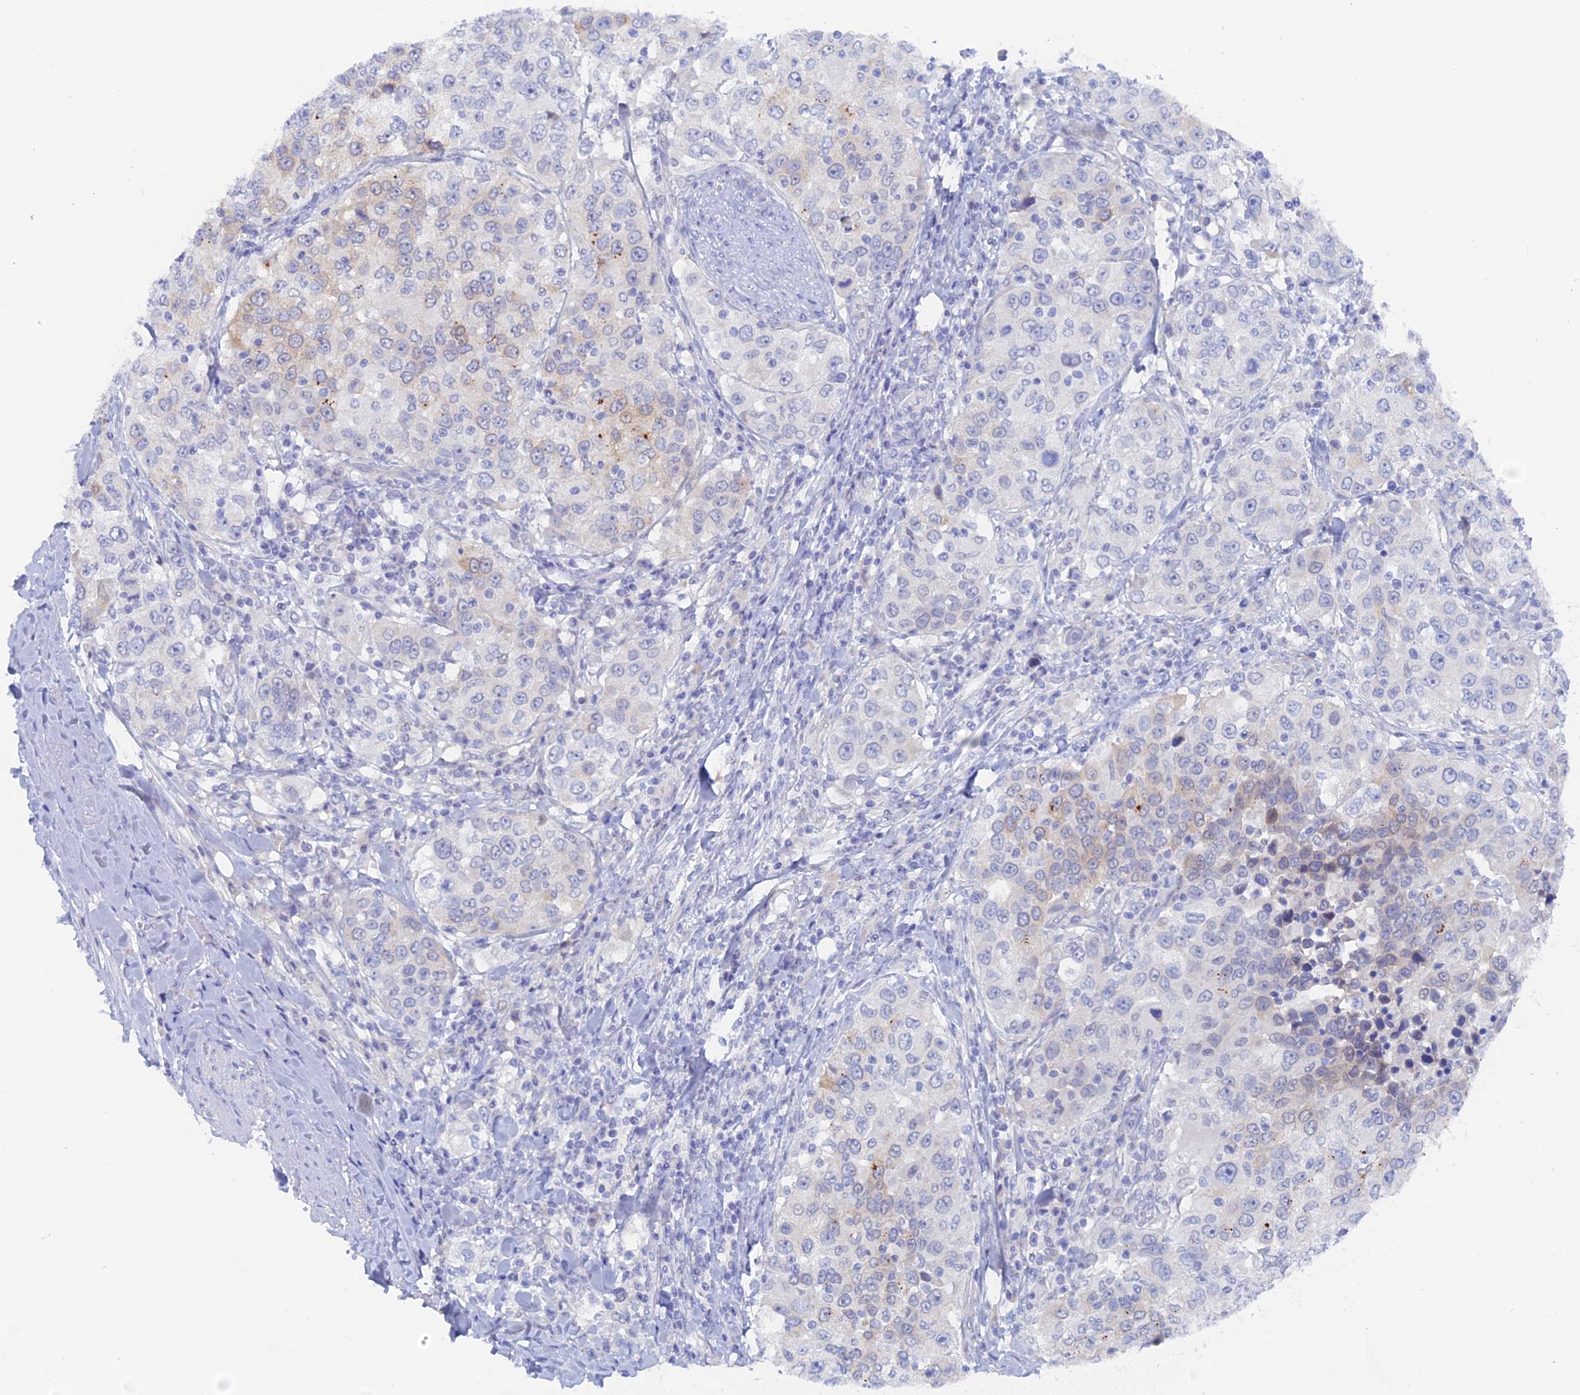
{"staining": {"intensity": "negative", "quantity": "none", "location": "none"}, "tissue": "urothelial cancer", "cell_type": "Tumor cells", "image_type": "cancer", "snomed": [{"axis": "morphology", "description": "Urothelial carcinoma, High grade"}, {"axis": "topography", "description": "Urinary bladder"}], "caption": "Immunohistochemistry (IHC) photomicrograph of high-grade urothelial carcinoma stained for a protein (brown), which exhibits no positivity in tumor cells.", "gene": "DACT3", "patient": {"sex": "female", "age": 80}}